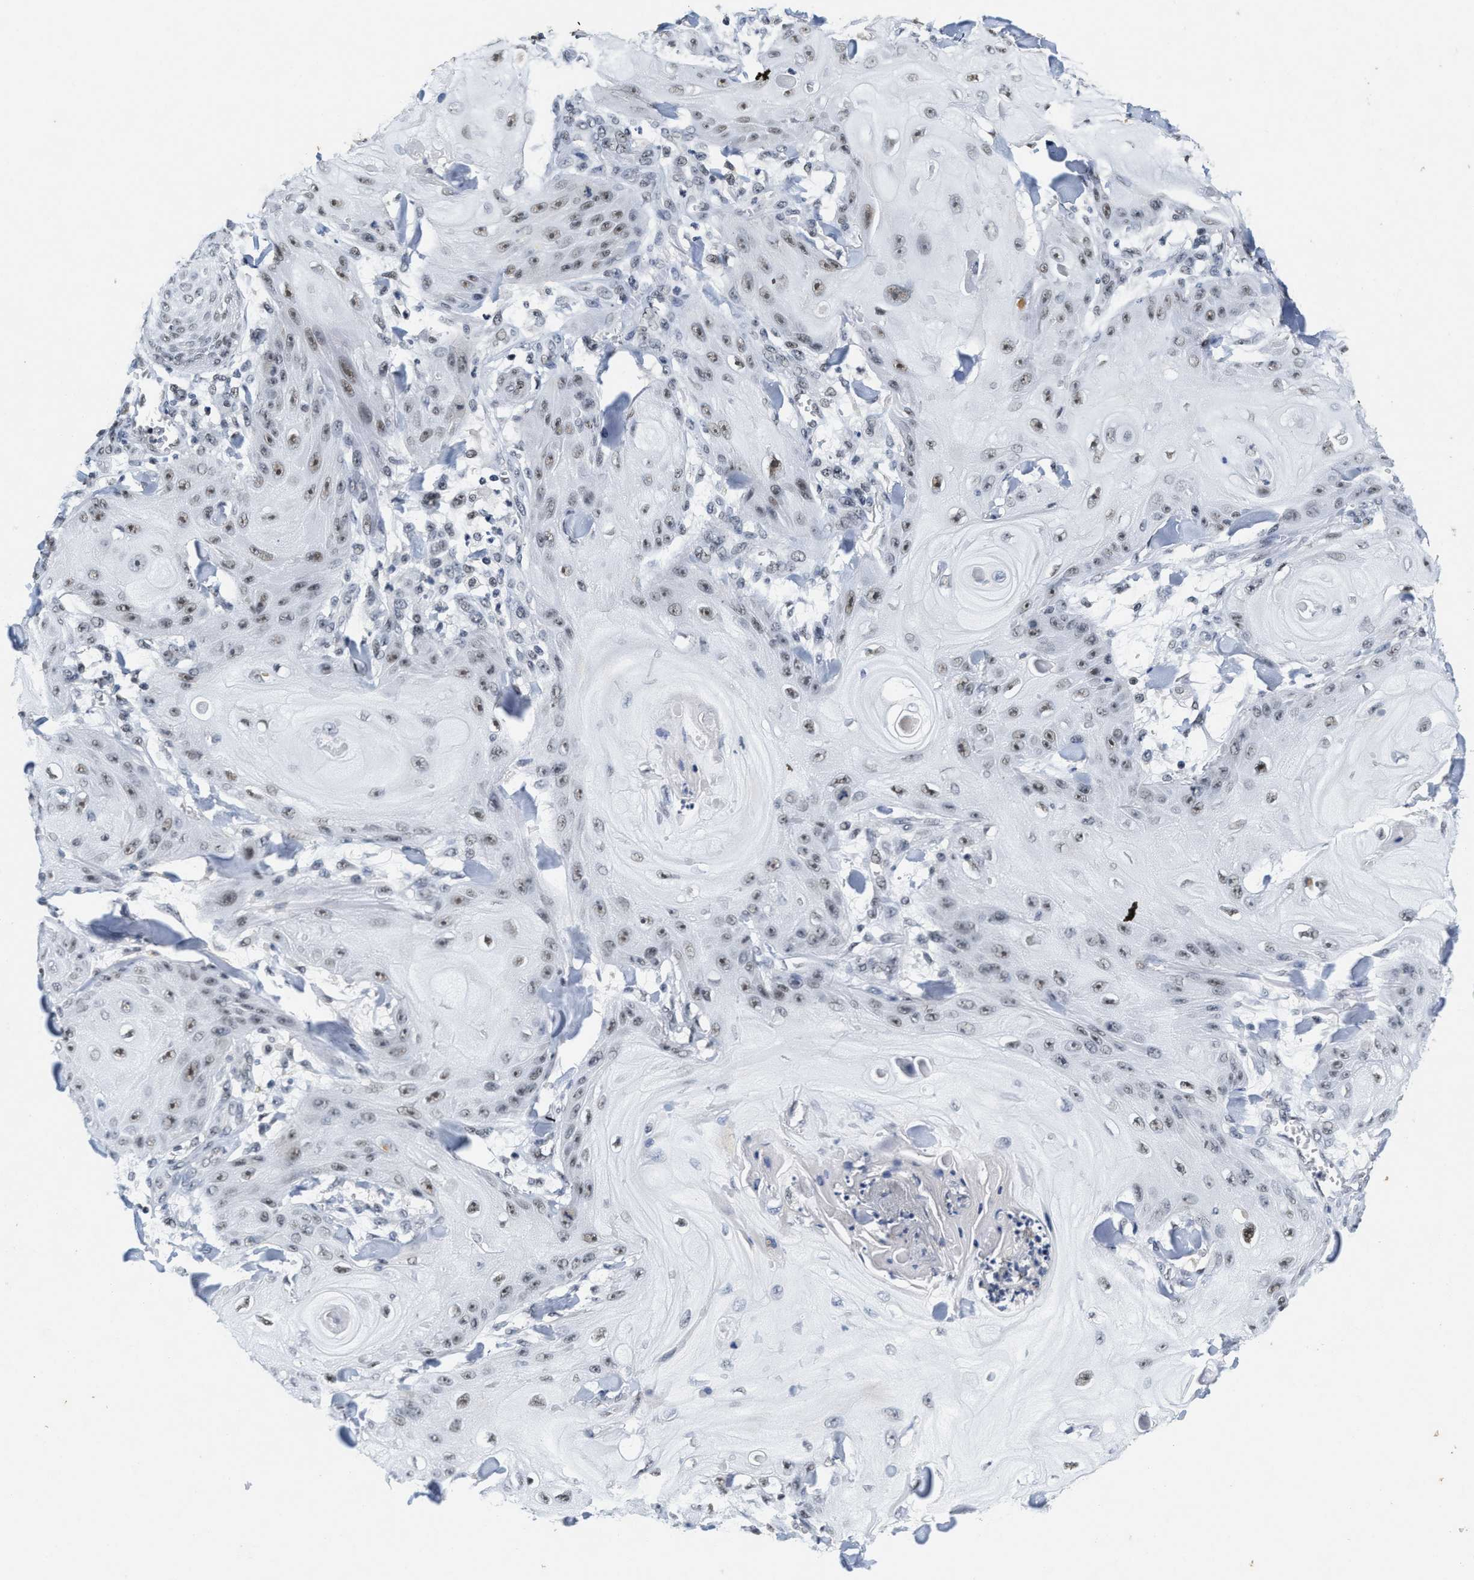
{"staining": {"intensity": "negative", "quantity": "none", "location": "none"}, "tissue": "skin cancer", "cell_type": "Tumor cells", "image_type": "cancer", "snomed": [{"axis": "morphology", "description": "Squamous cell carcinoma, NOS"}, {"axis": "topography", "description": "Skin"}], "caption": "A photomicrograph of squamous cell carcinoma (skin) stained for a protein exhibits no brown staining in tumor cells.", "gene": "INIP", "patient": {"sex": "male", "age": 74}}